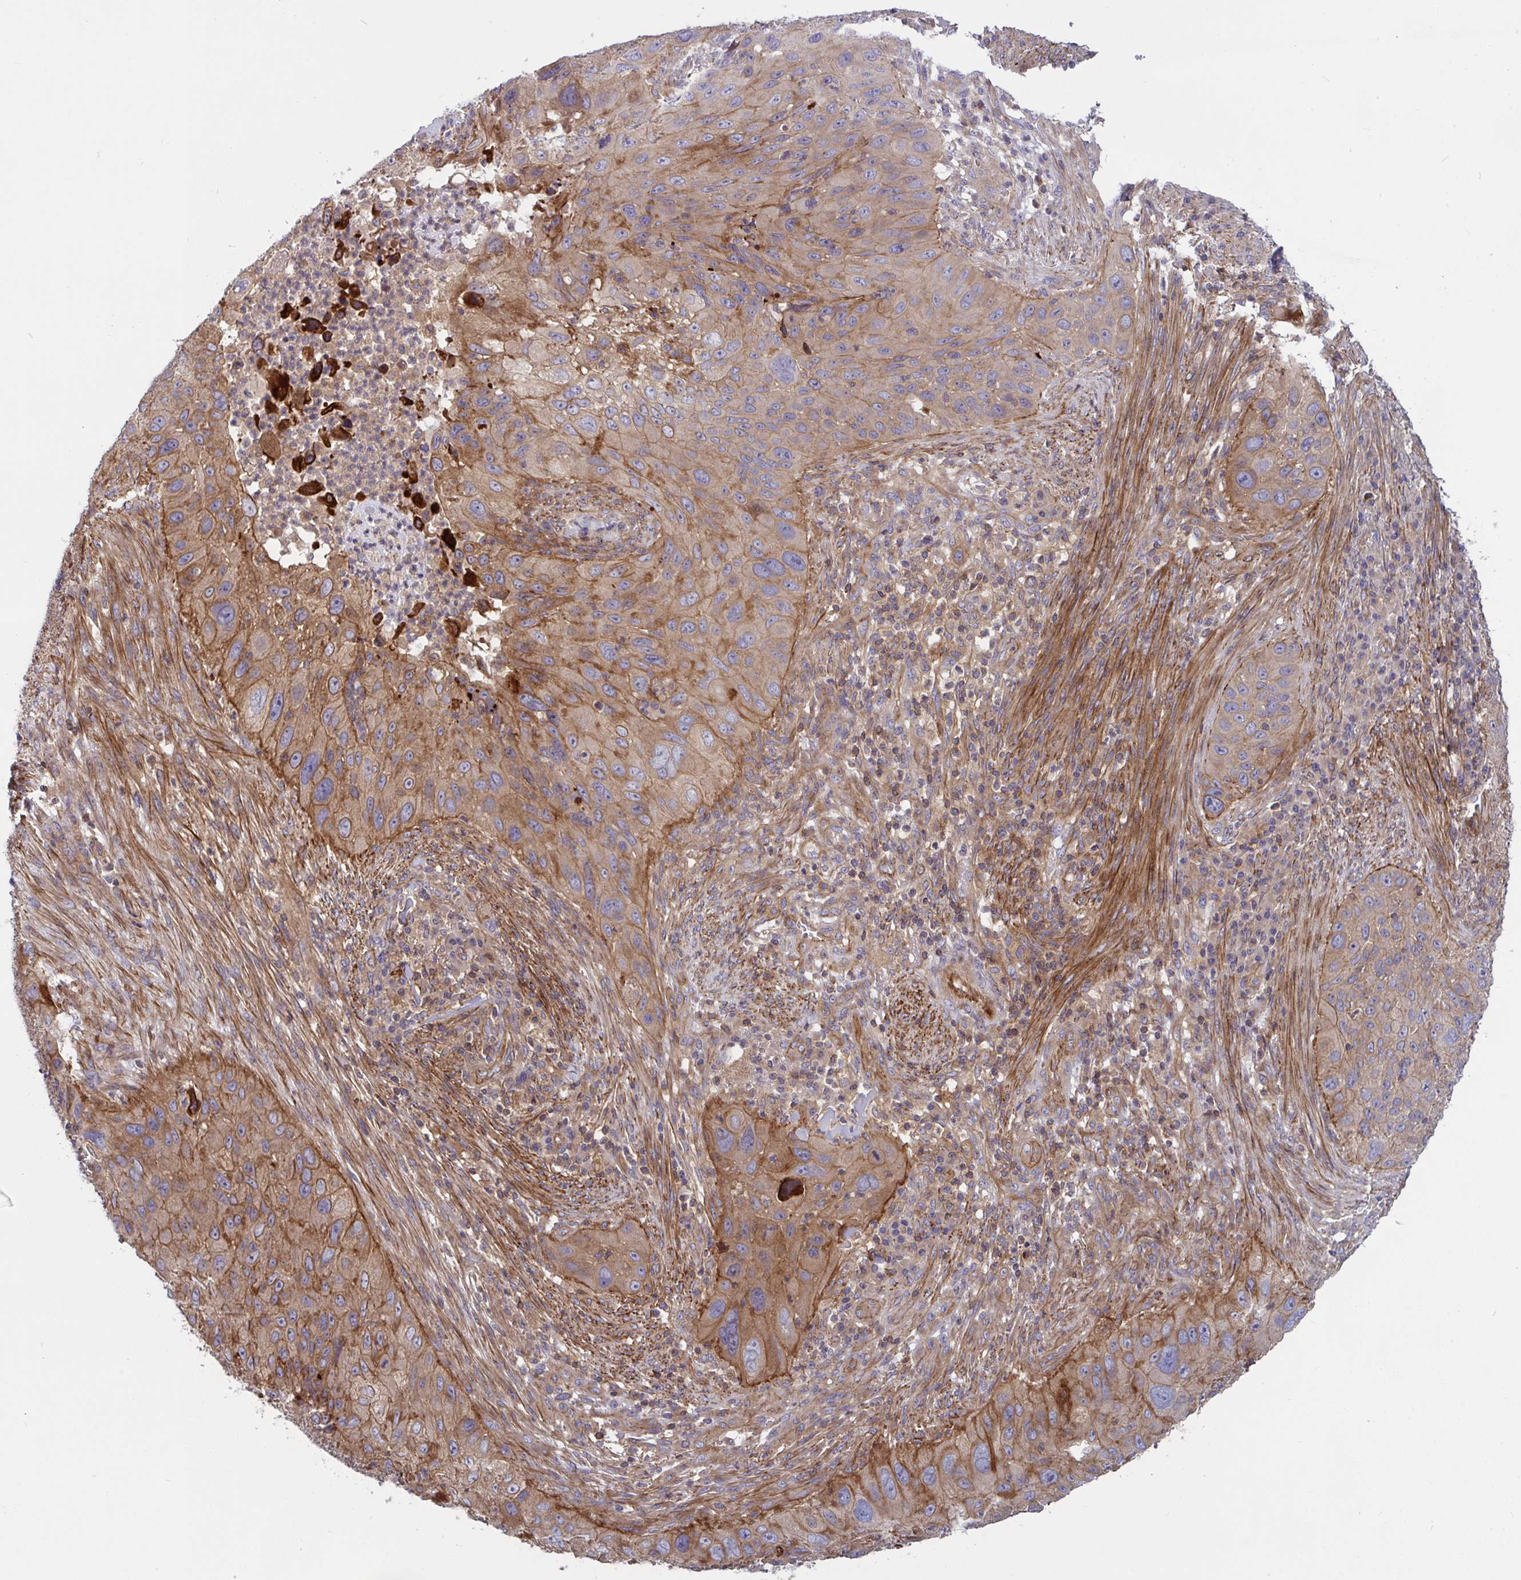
{"staining": {"intensity": "moderate", "quantity": ">75%", "location": "cytoplasmic/membranous"}, "tissue": "lung cancer", "cell_type": "Tumor cells", "image_type": "cancer", "snomed": [{"axis": "morphology", "description": "Squamous cell carcinoma, NOS"}, {"axis": "topography", "description": "Lung"}], "caption": "High-magnification brightfield microscopy of lung squamous cell carcinoma stained with DAB (brown) and counterstained with hematoxylin (blue). tumor cells exhibit moderate cytoplasmic/membranous positivity is seen in about>75% of cells. Using DAB (3,3'-diaminobenzidine) (brown) and hematoxylin (blue) stains, captured at high magnification using brightfield microscopy.", "gene": "TANK", "patient": {"sex": "male", "age": 63}}